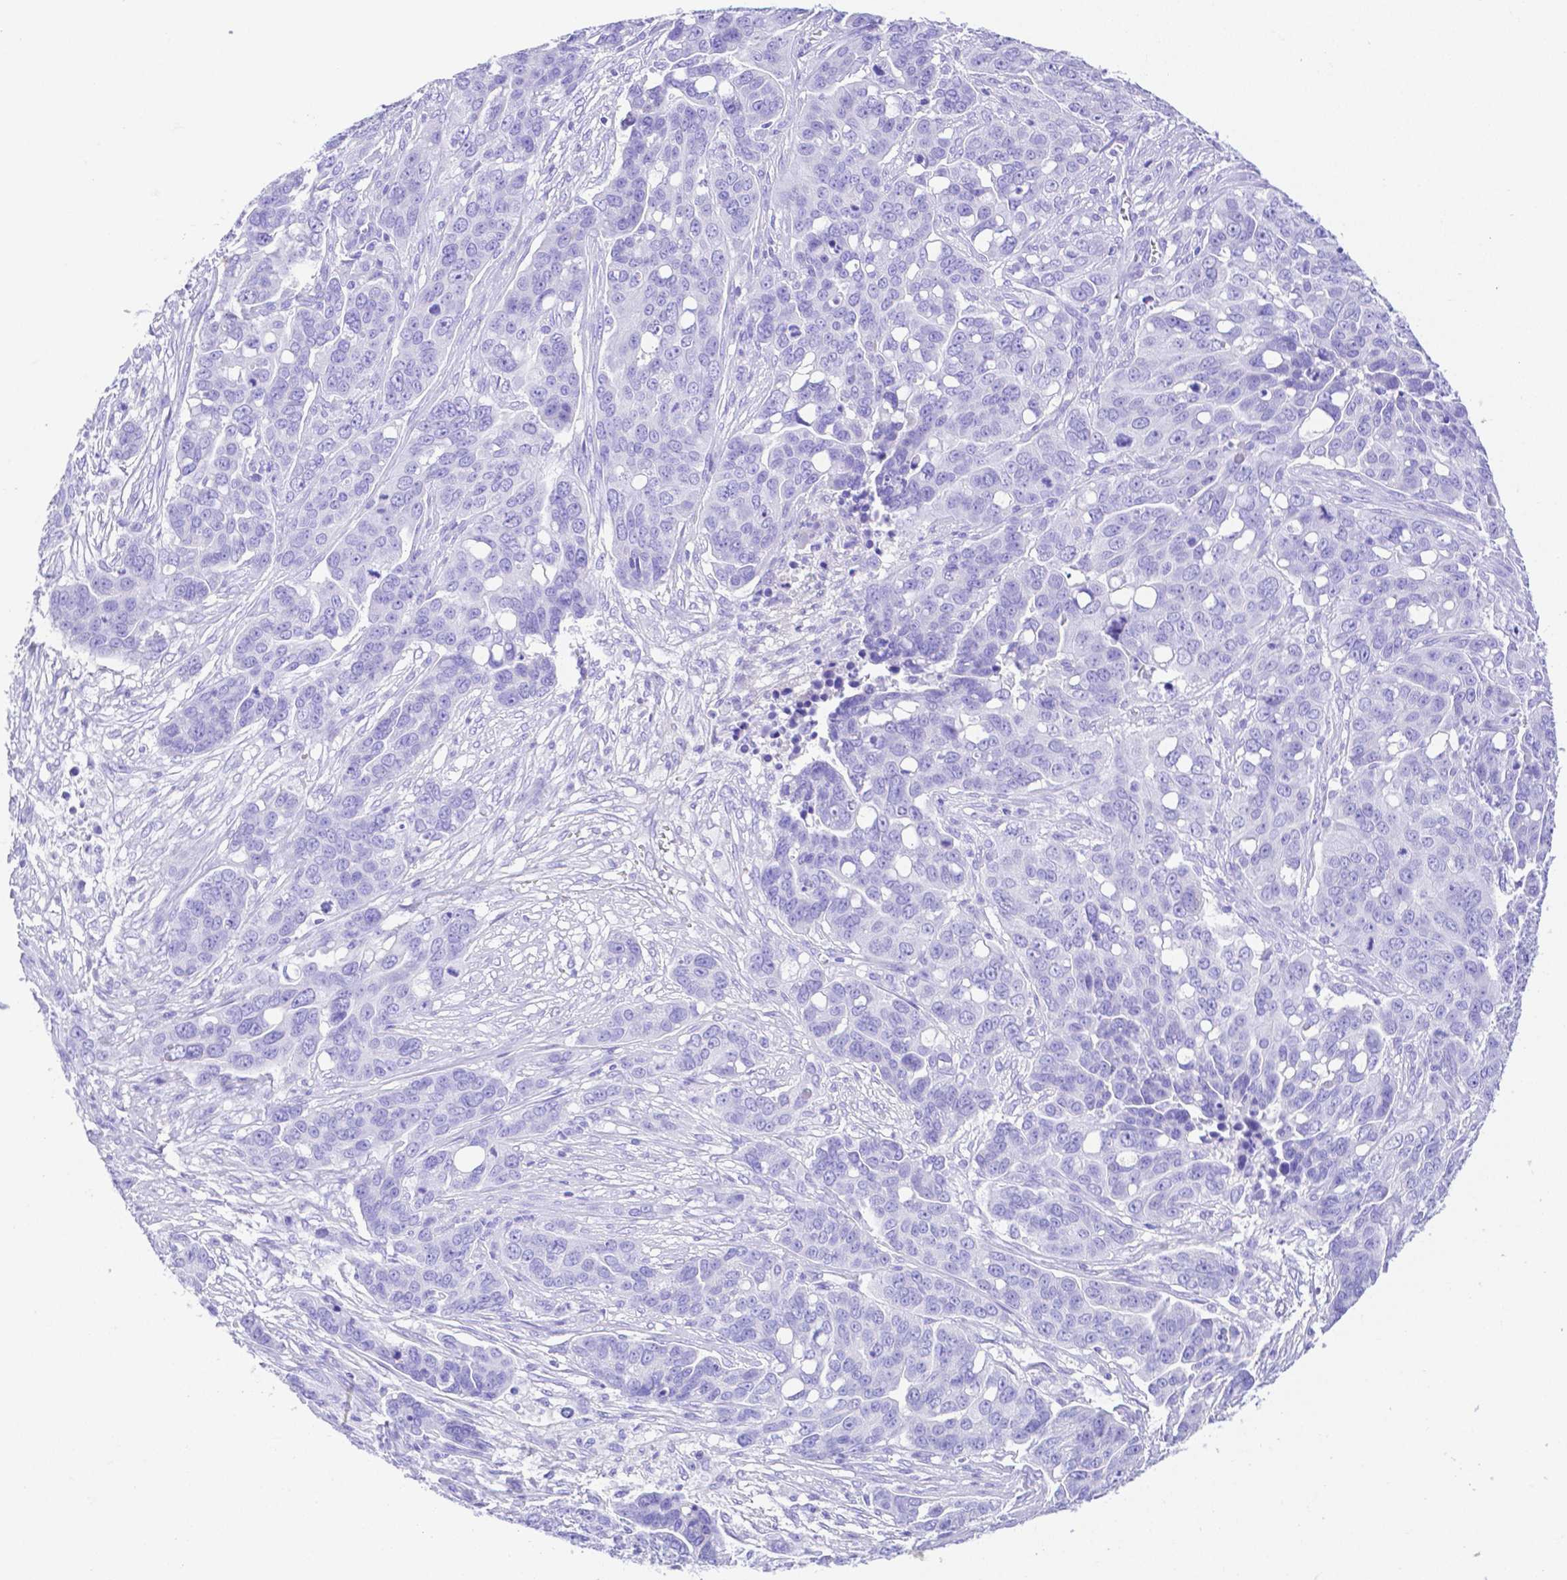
{"staining": {"intensity": "negative", "quantity": "none", "location": "none"}, "tissue": "ovarian cancer", "cell_type": "Tumor cells", "image_type": "cancer", "snomed": [{"axis": "morphology", "description": "Carcinoma, endometroid"}, {"axis": "topography", "description": "Ovary"}], "caption": "Ovarian cancer was stained to show a protein in brown. There is no significant expression in tumor cells.", "gene": "SMR3A", "patient": {"sex": "female", "age": 78}}